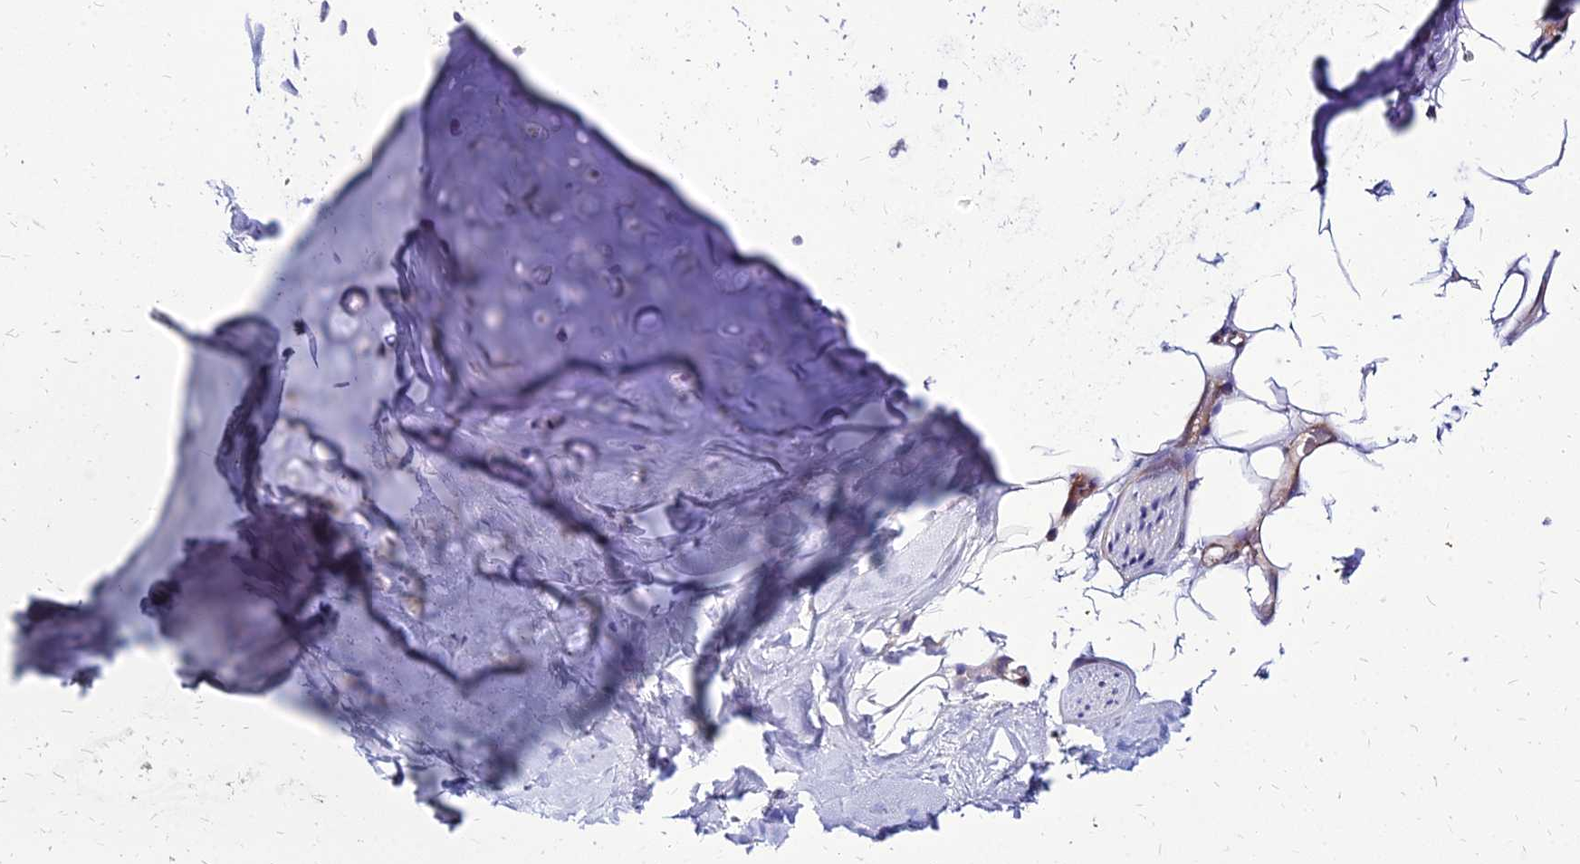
{"staining": {"intensity": "negative", "quantity": "none", "location": "none"}, "tissue": "adipose tissue", "cell_type": "Adipocytes", "image_type": "normal", "snomed": [{"axis": "morphology", "description": "Normal tissue, NOS"}, {"axis": "topography", "description": "Lymph node"}, {"axis": "topography", "description": "Bronchus"}], "caption": "Micrograph shows no significant protein expression in adipocytes of benign adipose tissue.", "gene": "YEATS2", "patient": {"sex": "male", "age": 63}}